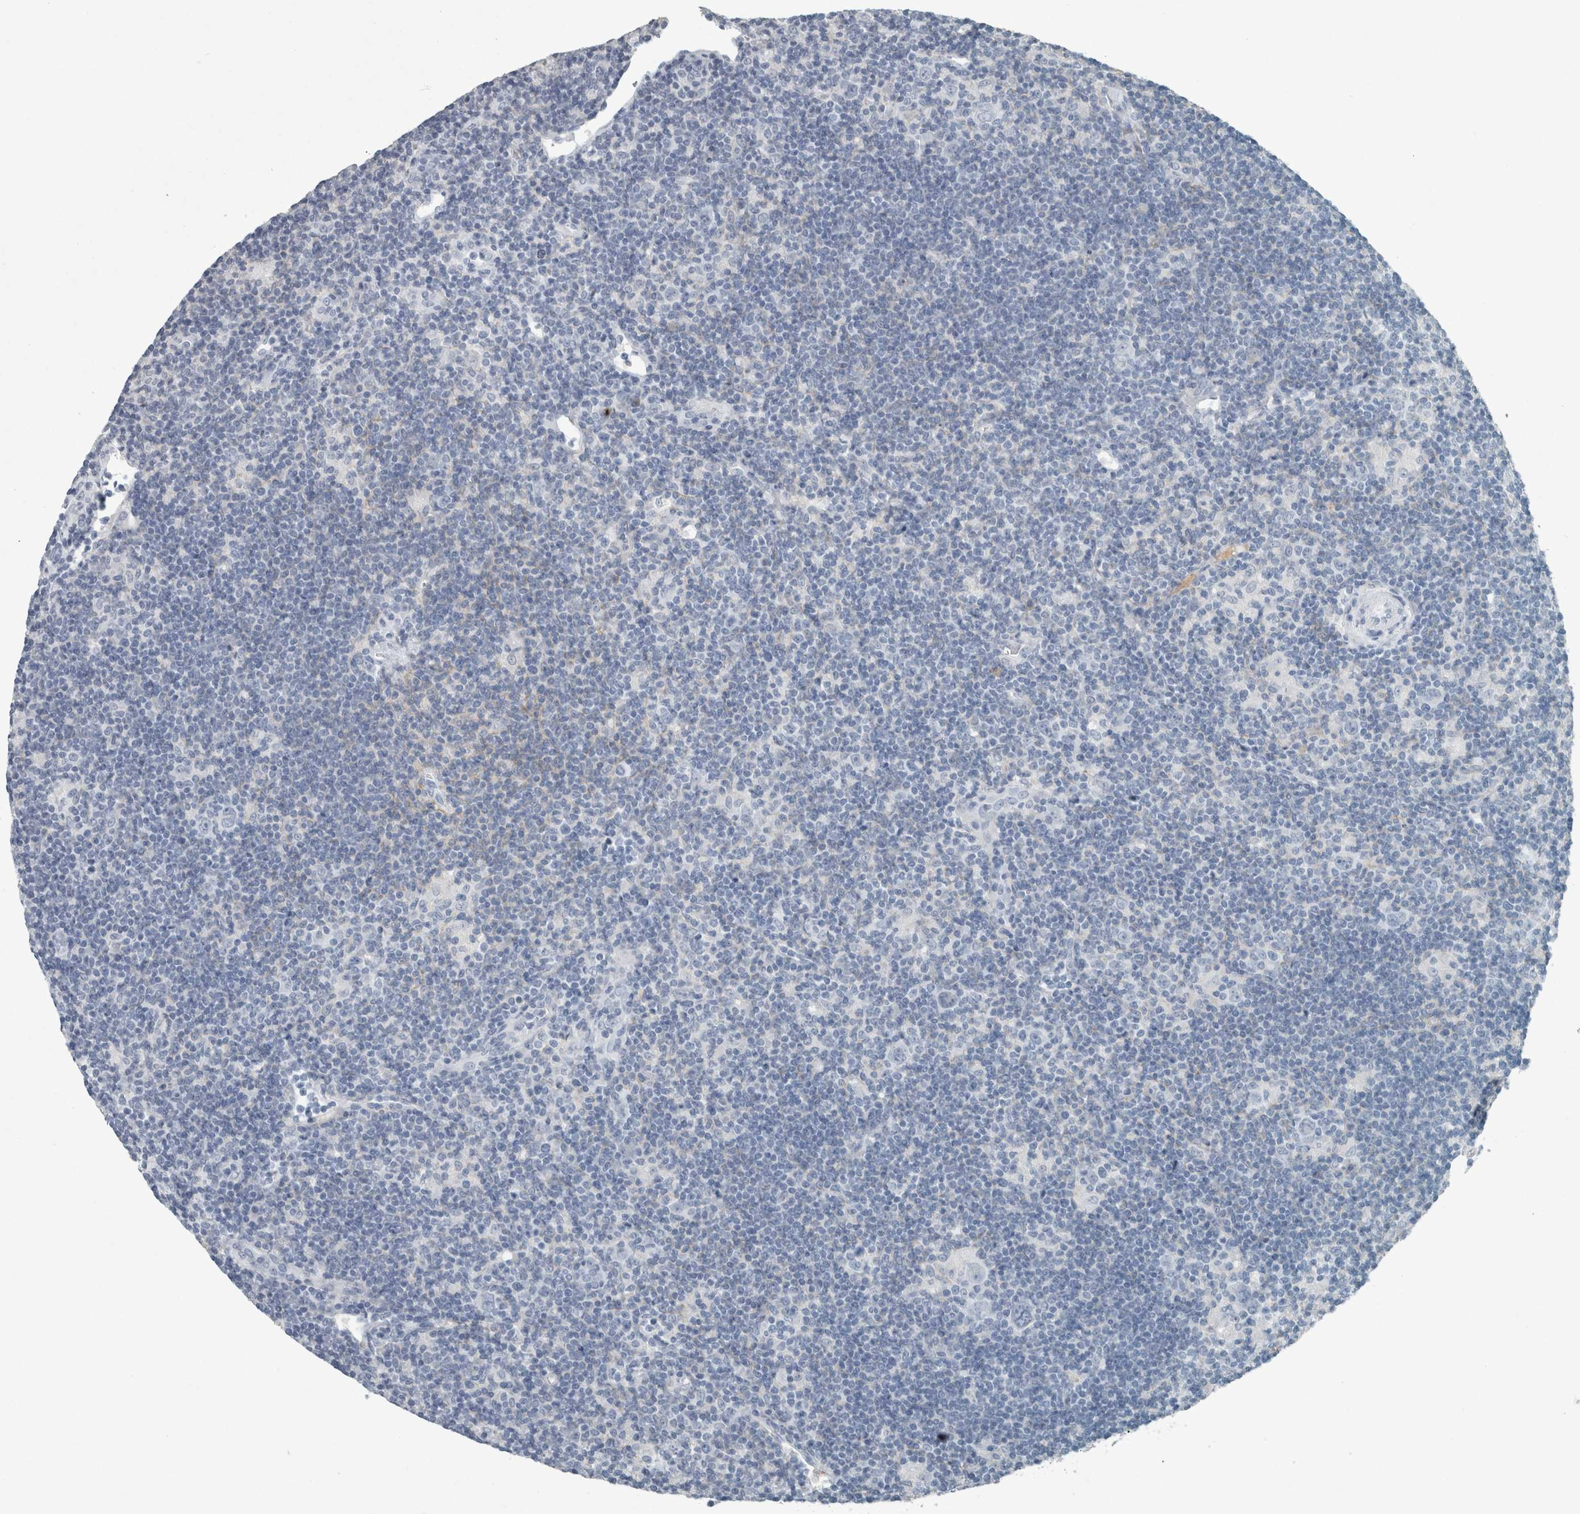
{"staining": {"intensity": "negative", "quantity": "none", "location": "none"}, "tissue": "lymphoma", "cell_type": "Tumor cells", "image_type": "cancer", "snomed": [{"axis": "morphology", "description": "Hodgkin's disease, NOS"}, {"axis": "topography", "description": "Lymph node"}], "caption": "Hodgkin's disease stained for a protein using immunohistochemistry (IHC) exhibits no staining tumor cells.", "gene": "CHL1", "patient": {"sex": "female", "age": 57}}